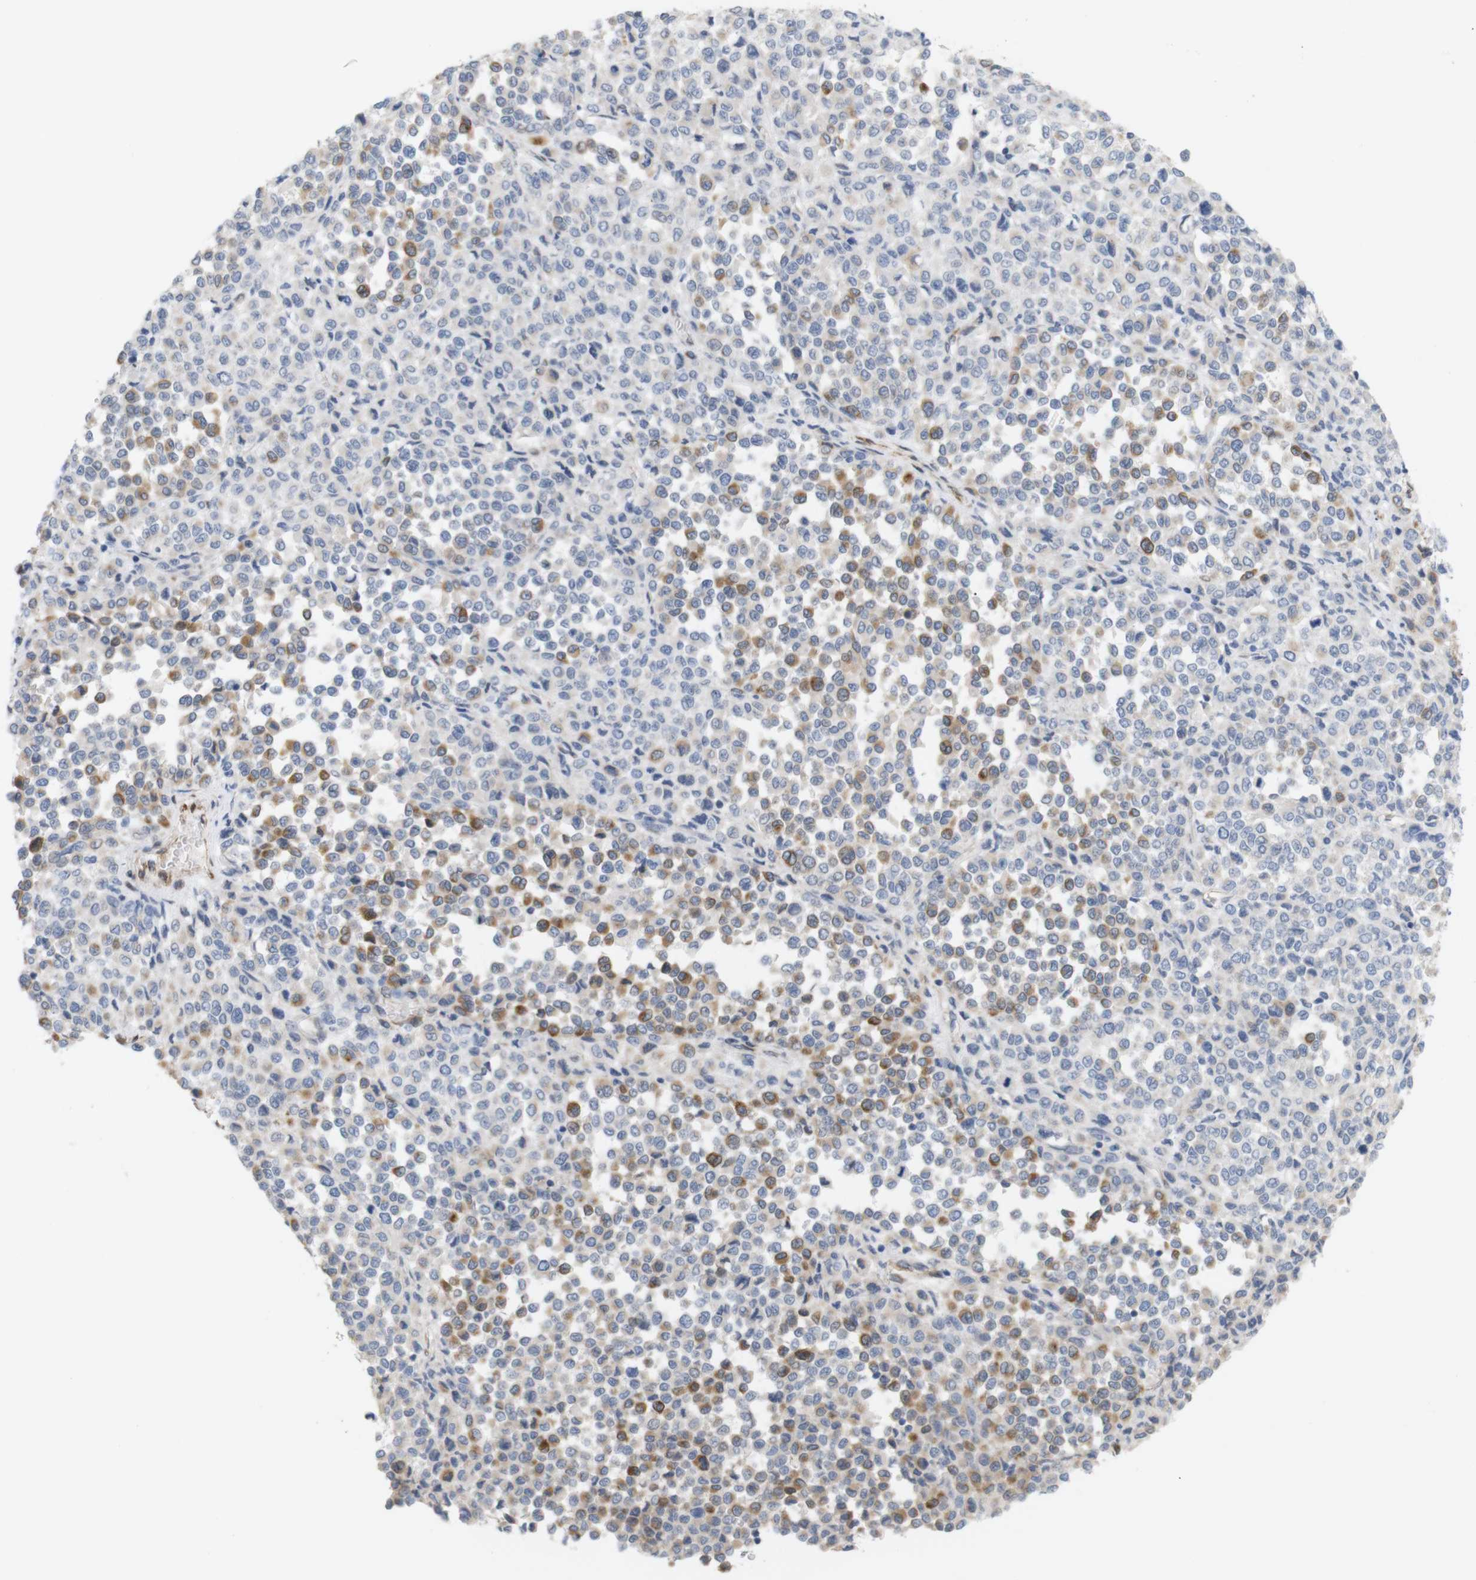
{"staining": {"intensity": "moderate", "quantity": "25%-75%", "location": "cytoplasmic/membranous"}, "tissue": "melanoma", "cell_type": "Tumor cells", "image_type": "cancer", "snomed": [{"axis": "morphology", "description": "Malignant melanoma, Metastatic site"}, {"axis": "topography", "description": "Pancreas"}], "caption": "The immunohistochemical stain labels moderate cytoplasmic/membranous positivity in tumor cells of malignant melanoma (metastatic site) tissue.", "gene": "ITPR1", "patient": {"sex": "female", "age": 30}}